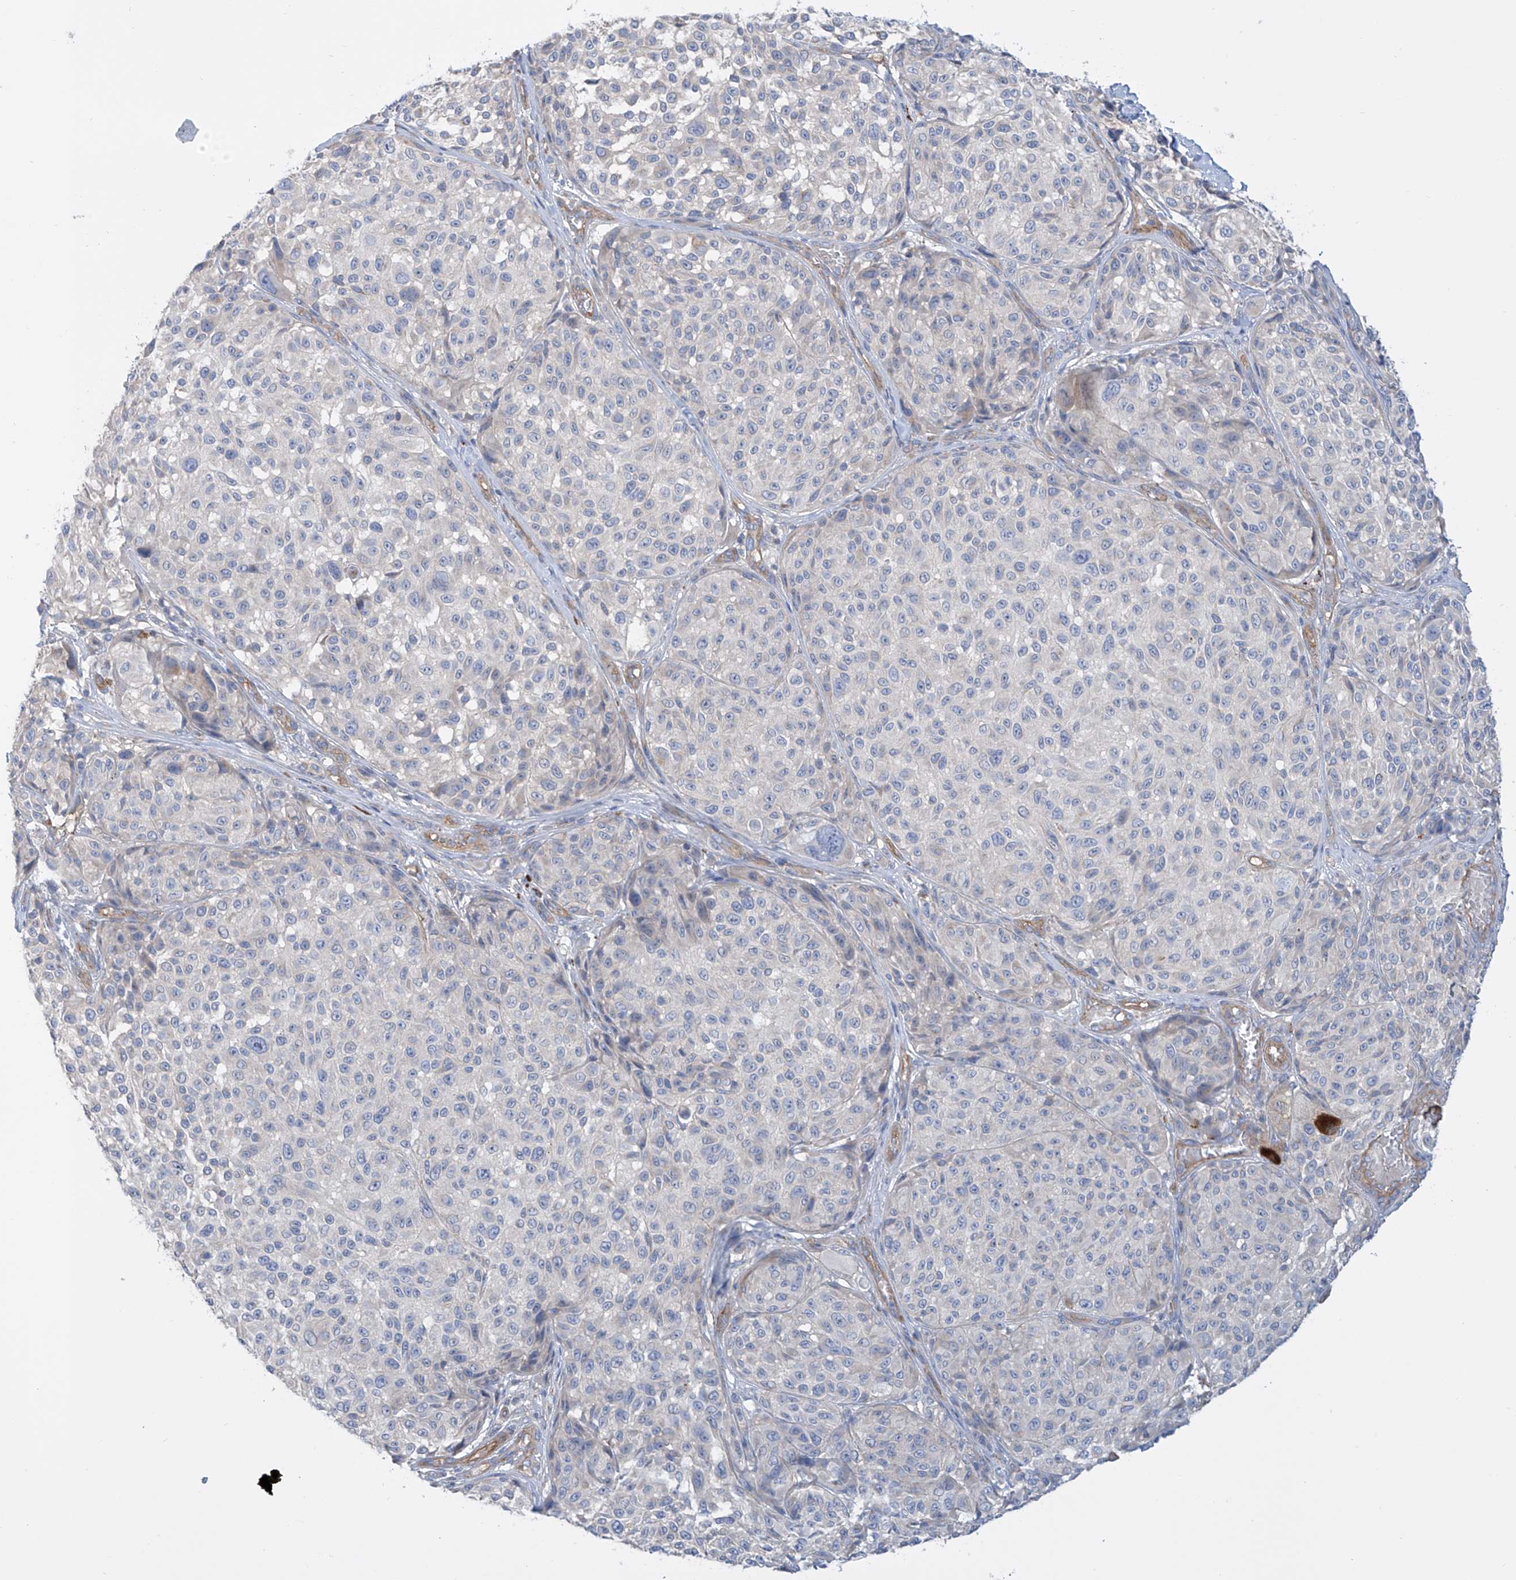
{"staining": {"intensity": "negative", "quantity": "none", "location": "none"}, "tissue": "melanoma", "cell_type": "Tumor cells", "image_type": "cancer", "snomed": [{"axis": "morphology", "description": "Malignant melanoma, NOS"}, {"axis": "topography", "description": "Skin"}], "caption": "A micrograph of human melanoma is negative for staining in tumor cells.", "gene": "TMEM209", "patient": {"sex": "male", "age": 83}}